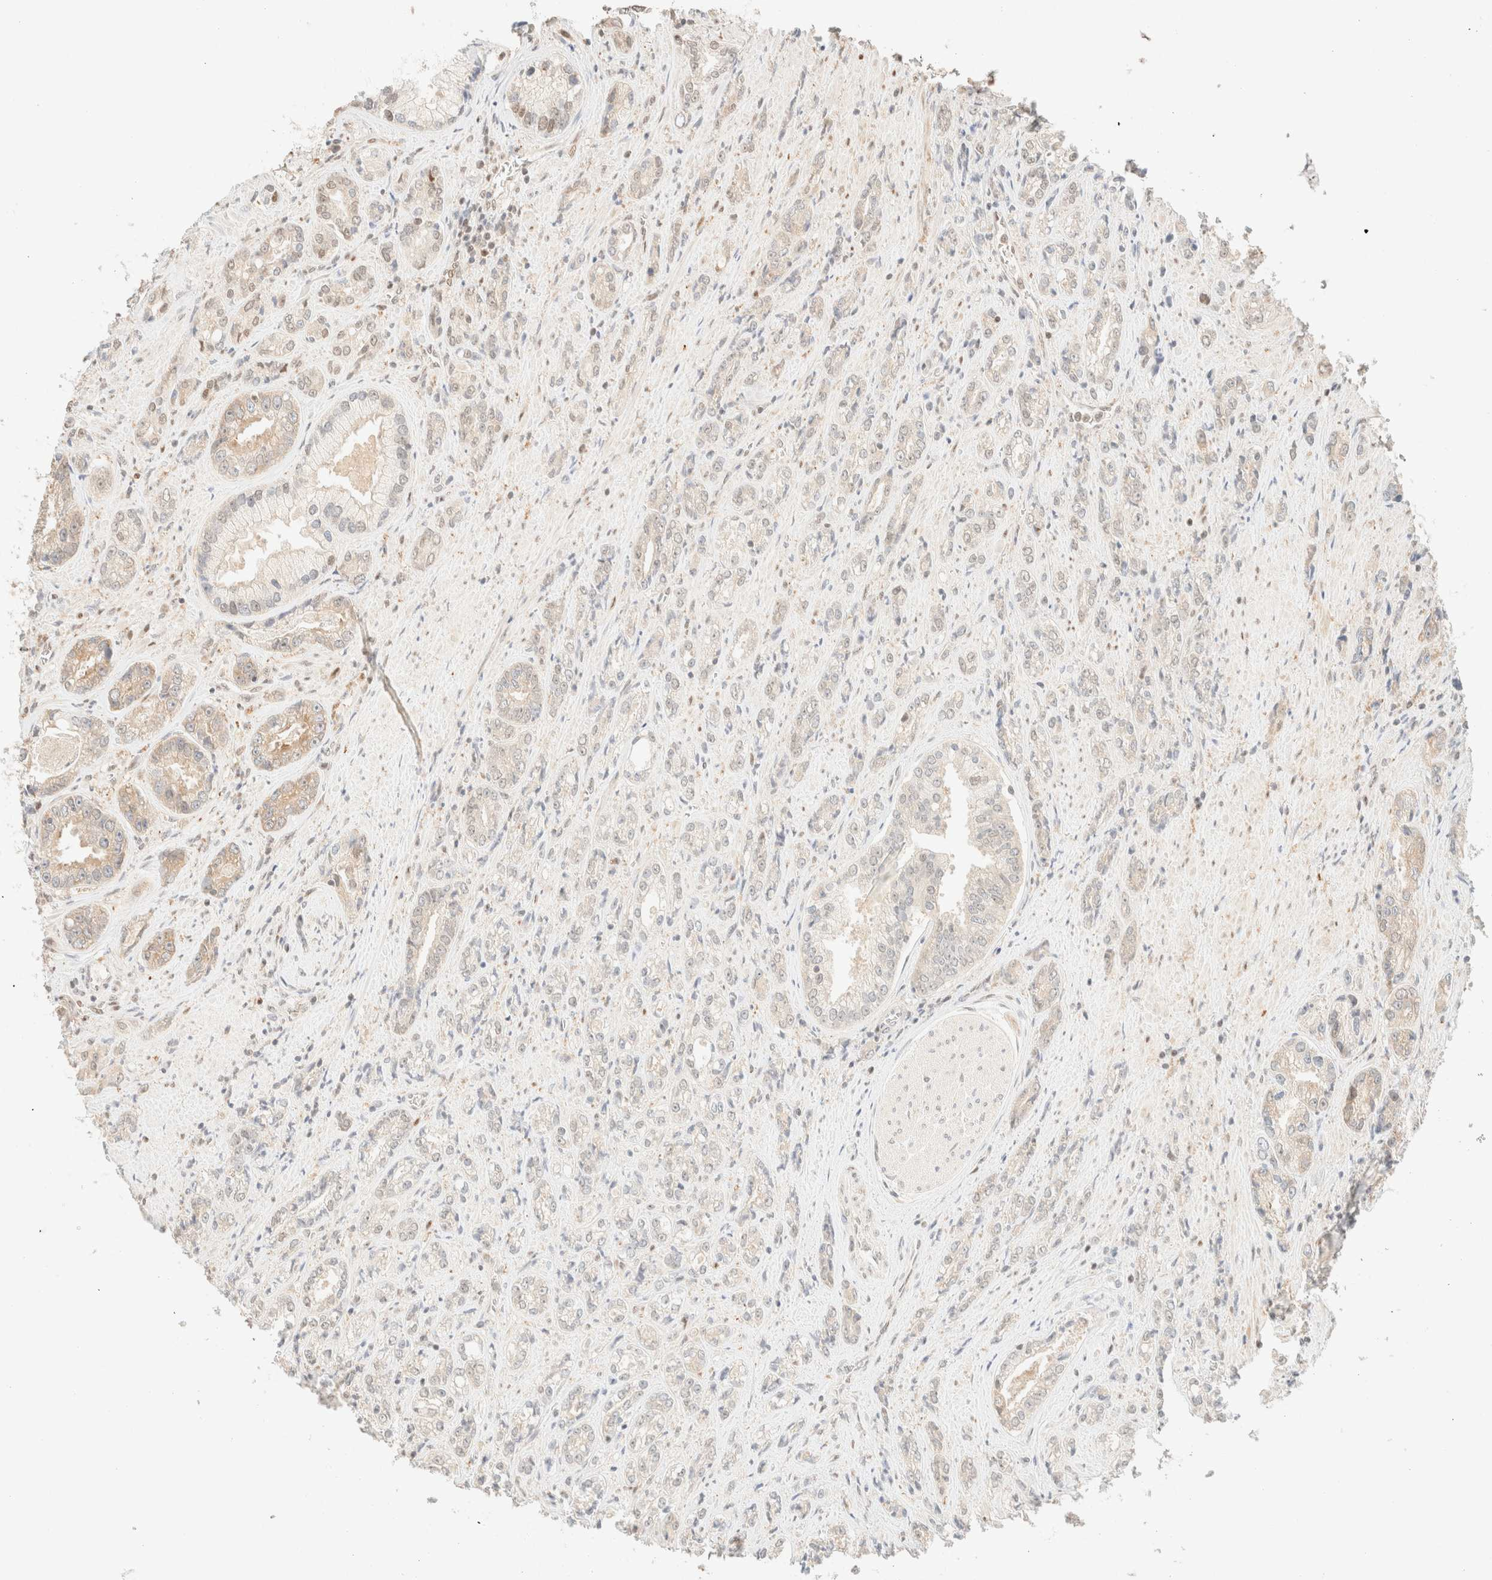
{"staining": {"intensity": "weak", "quantity": "<25%", "location": "nuclear"}, "tissue": "prostate cancer", "cell_type": "Tumor cells", "image_type": "cancer", "snomed": [{"axis": "morphology", "description": "Adenocarcinoma, High grade"}, {"axis": "topography", "description": "Prostate"}], "caption": "DAB (3,3'-diaminobenzidine) immunohistochemical staining of prostate cancer (adenocarcinoma (high-grade)) shows no significant positivity in tumor cells. Nuclei are stained in blue.", "gene": "TSR1", "patient": {"sex": "male", "age": 61}}